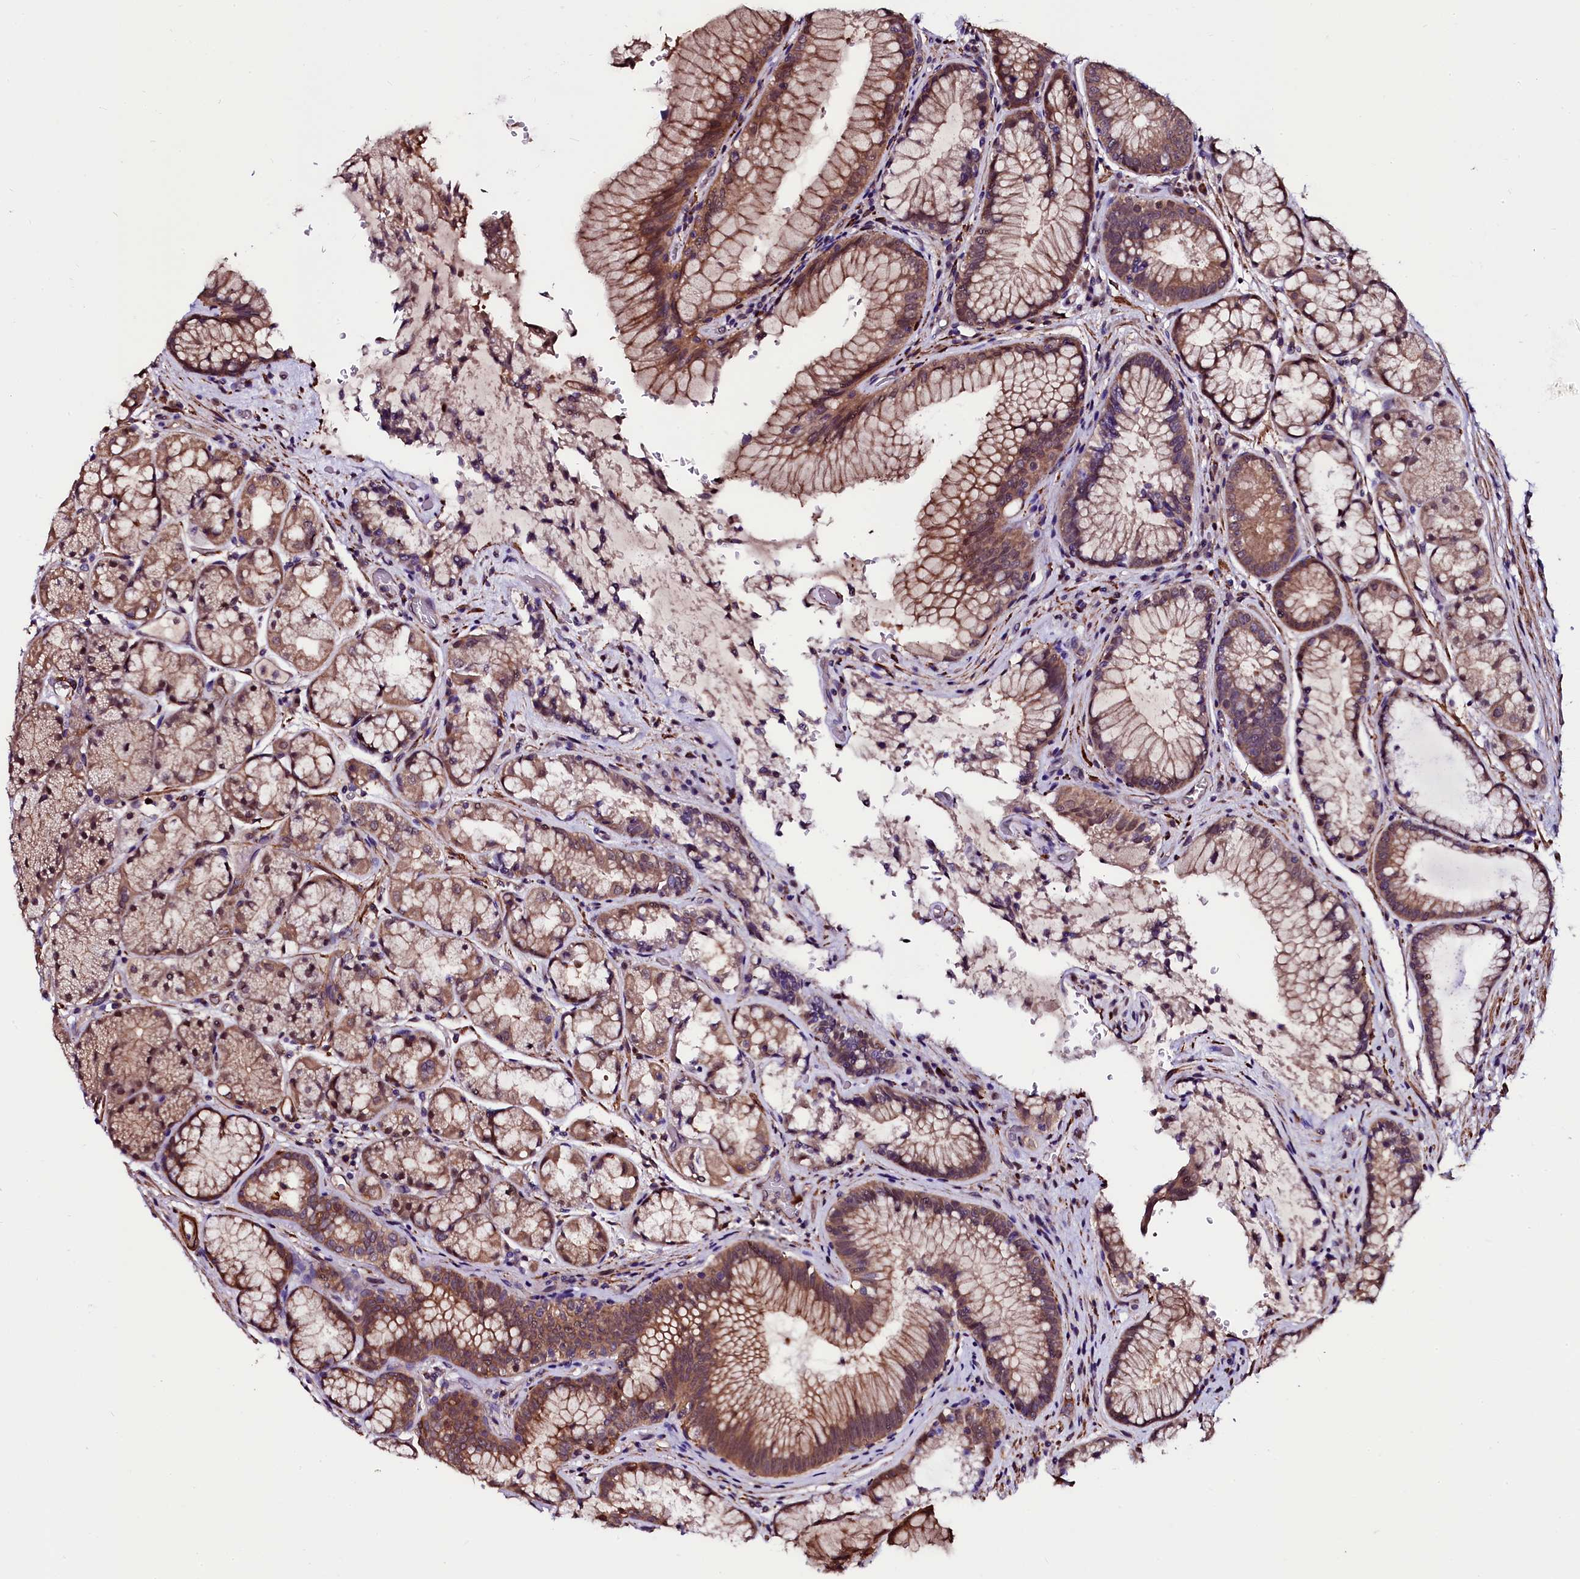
{"staining": {"intensity": "moderate", "quantity": ">75%", "location": "cytoplasmic/membranous,nuclear"}, "tissue": "stomach", "cell_type": "Glandular cells", "image_type": "normal", "snomed": [{"axis": "morphology", "description": "Normal tissue, NOS"}, {"axis": "topography", "description": "Stomach"}], "caption": "High-magnification brightfield microscopy of normal stomach stained with DAB (3,3'-diaminobenzidine) (brown) and counterstained with hematoxylin (blue). glandular cells exhibit moderate cytoplasmic/membranous,nuclear staining is appreciated in approximately>75% of cells.", "gene": "N4BP1", "patient": {"sex": "male", "age": 63}}